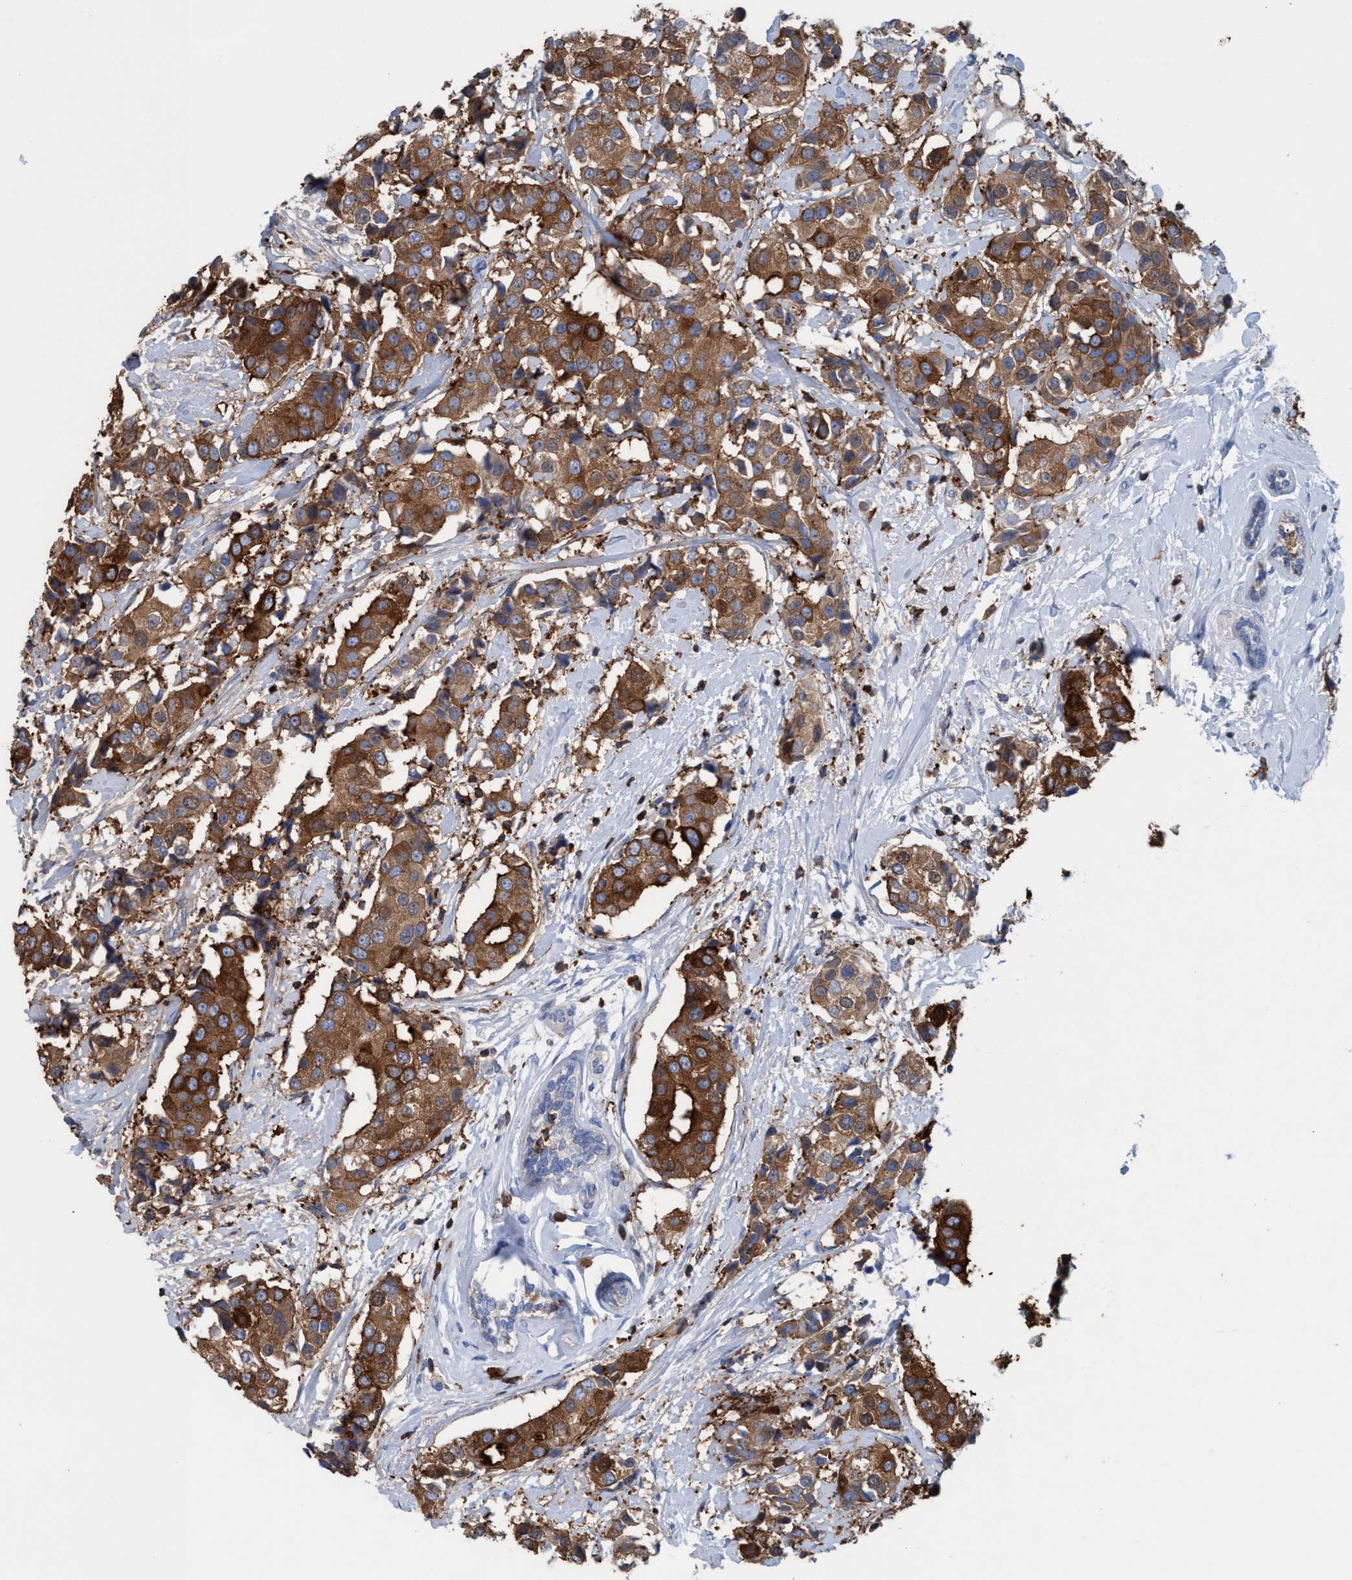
{"staining": {"intensity": "strong", "quantity": ">75%", "location": "cytoplasmic/membranous"}, "tissue": "breast cancer", "cell_type": "Tumor cells", "image_type": "cancer", "snomed": [{"axis": "morphology", "description": "Normal tissue, NOS"}, {"axis": "morphology", "description": "Duct carcinoma"}, {"axis": "topography", "description": "Breast"}], "caption": "A brown stain highlights strong cytoplasmic/membranous expression of a protein in breast intraductal carcinoma tumor cells.", "gene": "EZR", "patient": {"sex": "female", "age": 39}}